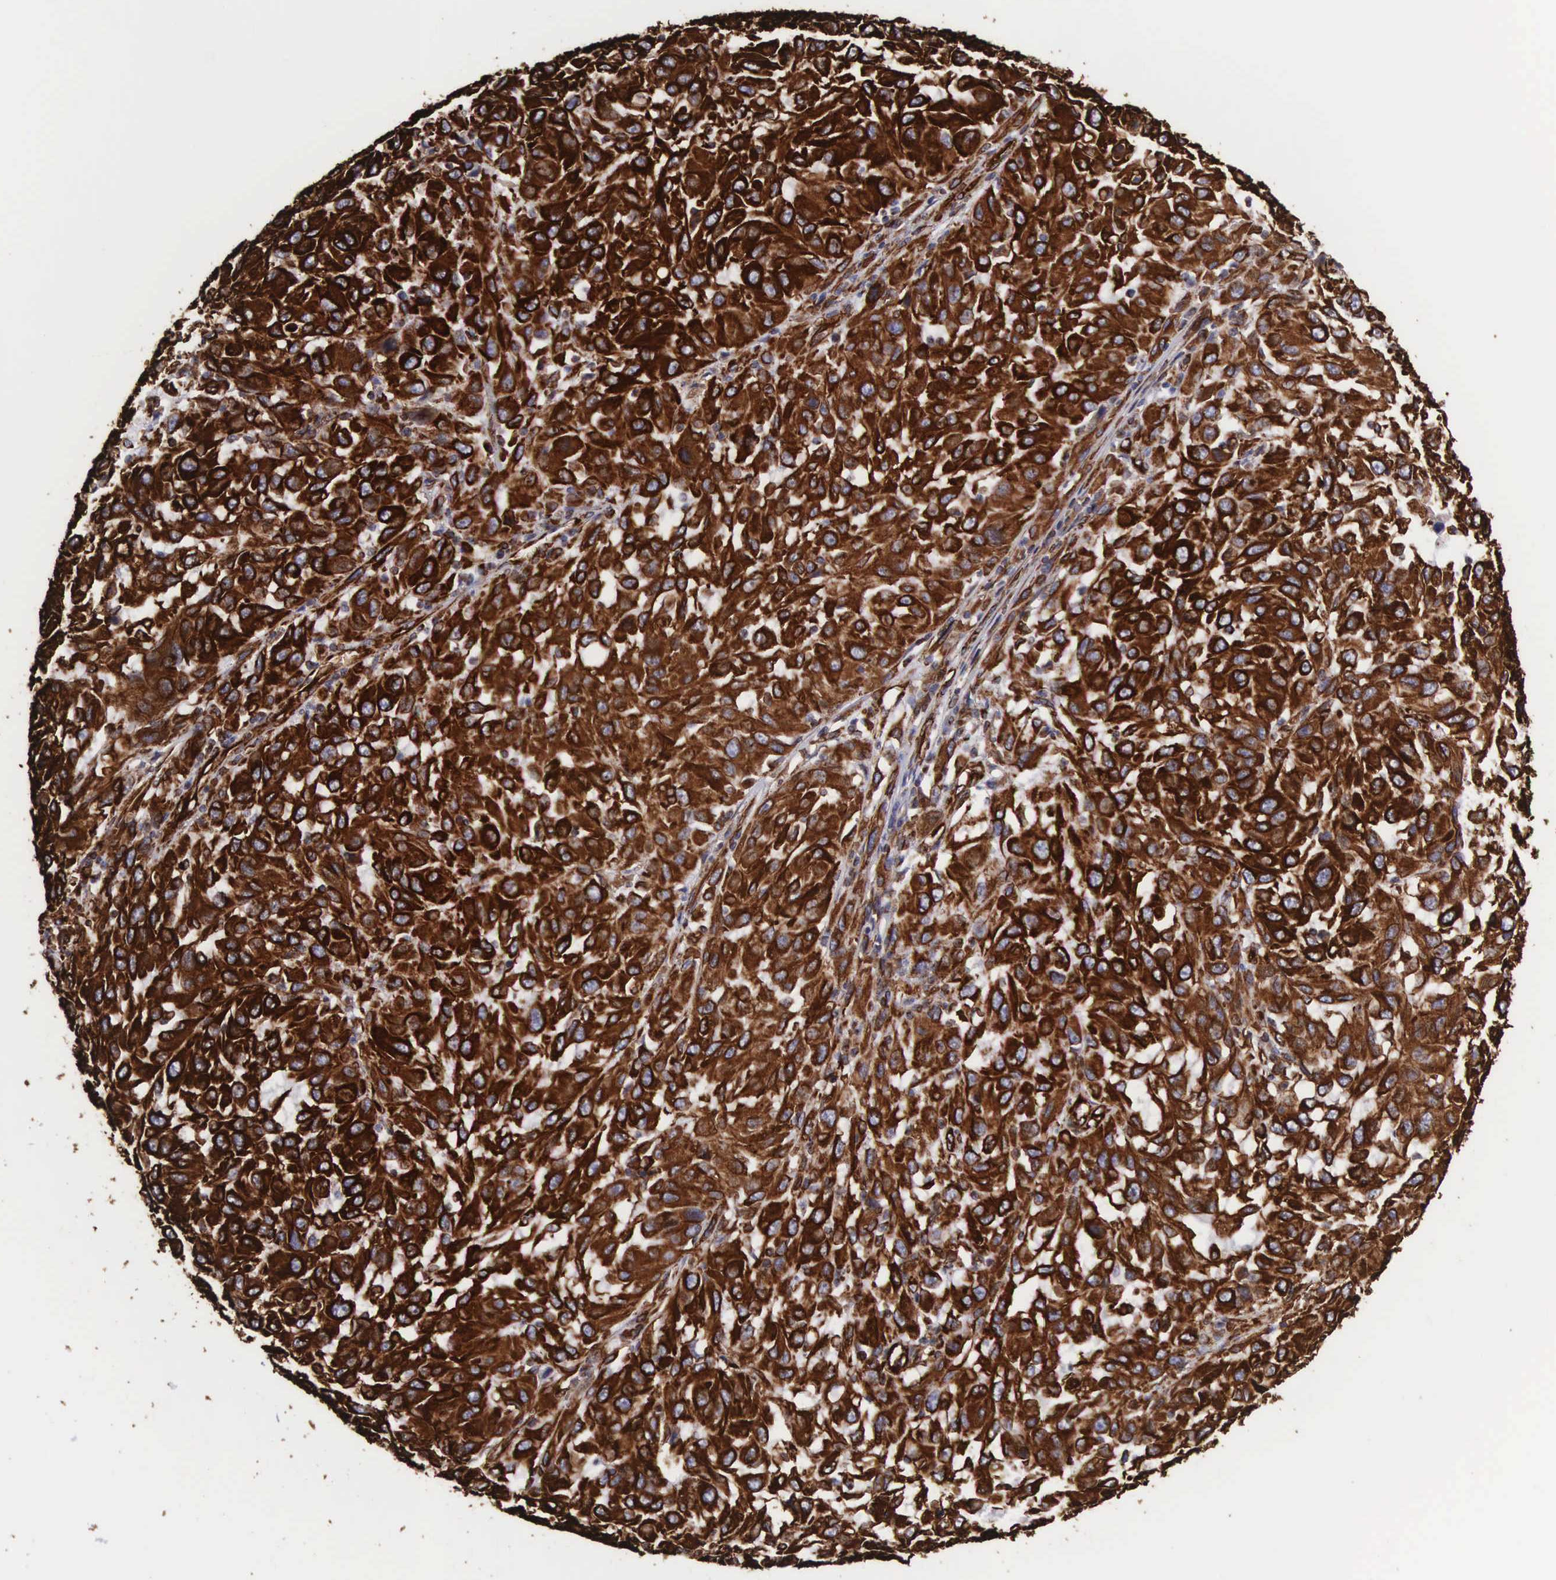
{"staining": {"intensity": "strong", "quantity": ">75%", "location": "cytoplasmic/membranous"}, "tissue": "melanoma", "cell_type": "Tumor cells", "image_type": "cancer", "snomed": [{"axis": "morphology", "description": "Malignant melanoma, NOS"}, {"axis": "topography", "description": "Skin"}], "caption": "Approximately >75% of tumor cells in melanoma display strong cytoplasmic/membranous protein expression as visualized by brown immunohistochemical staining.", "gene": "VIM", "patient": {"sex": "female", "age": 77}}